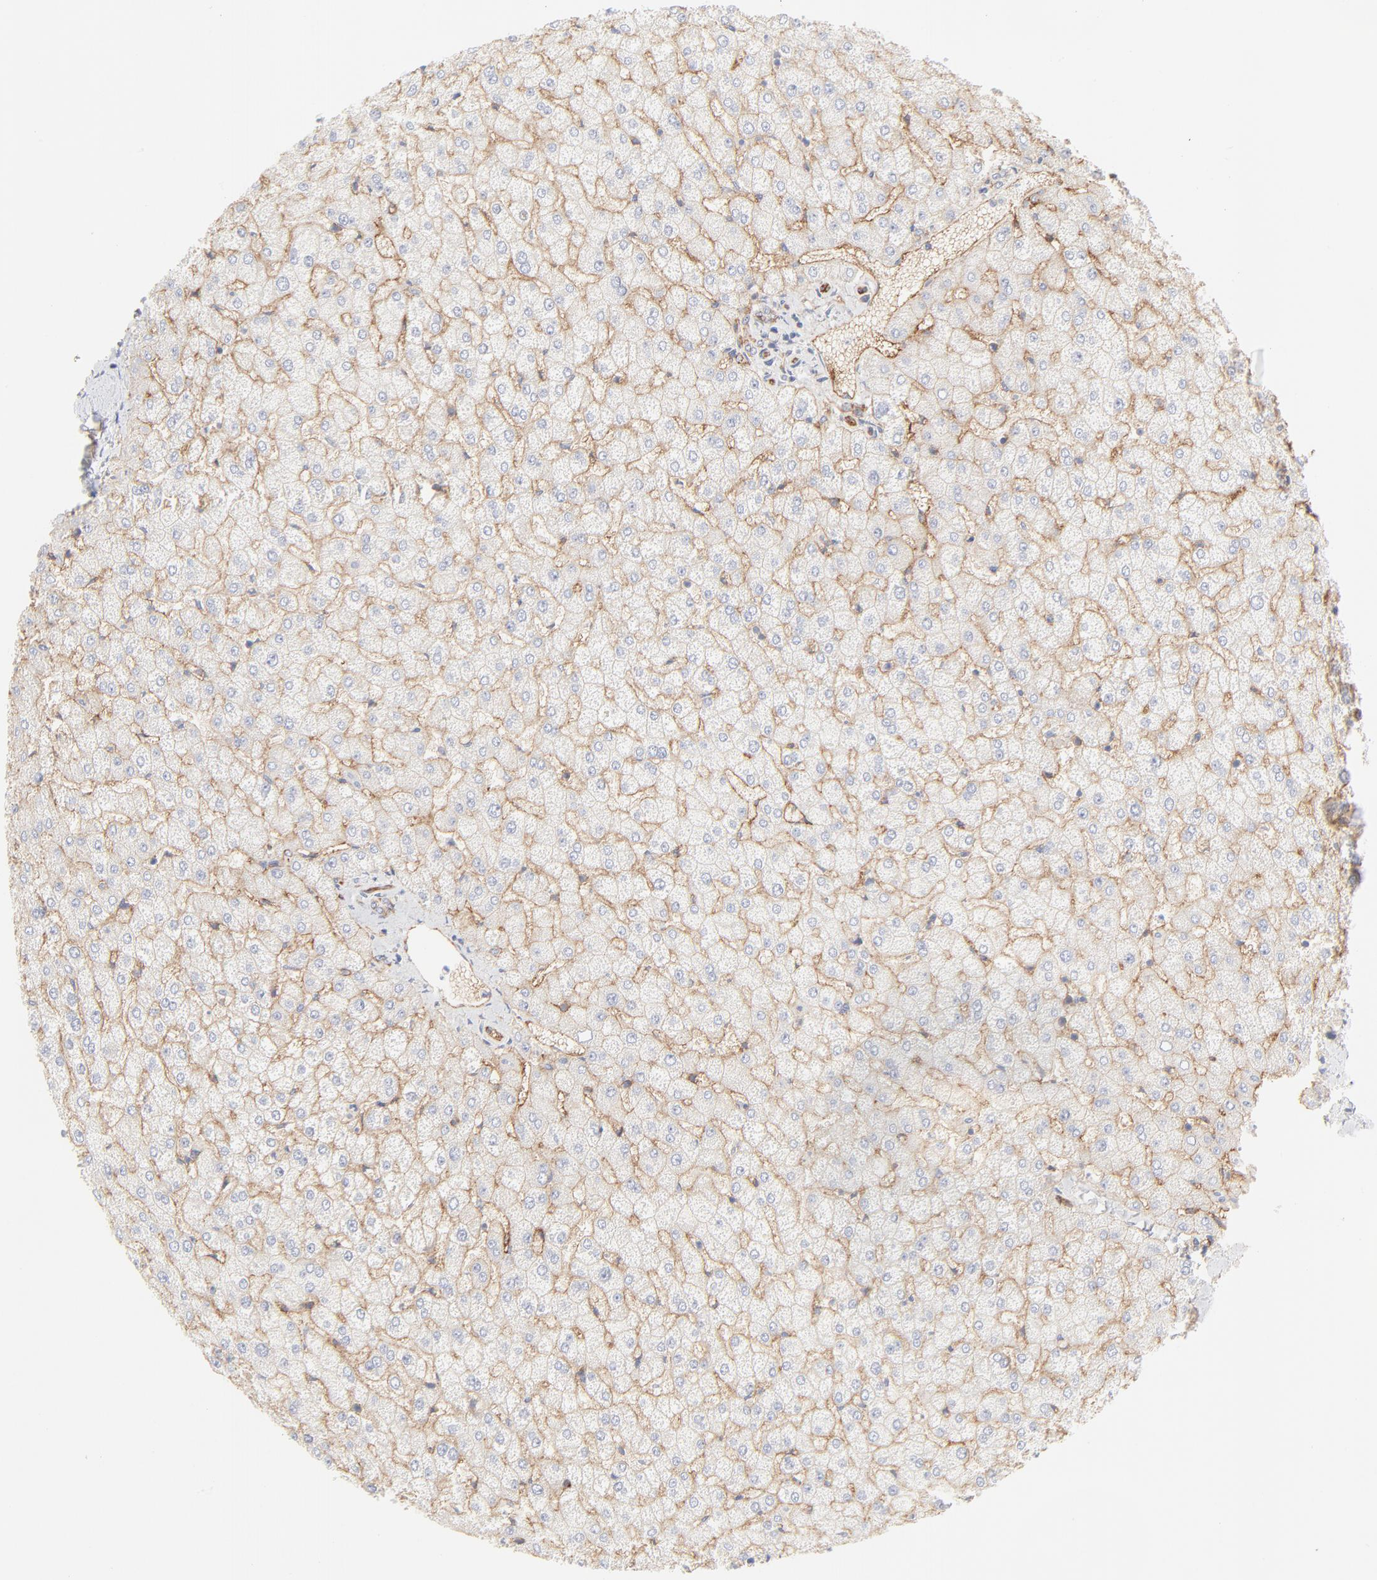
{"staining": {"intensity": "negative", "quantity": "none", "location": "none"}, "tissue": "liver", "cell_type": "Cholangiocytes", "image_type": "normal", "snomed": [{"axis": "morphology", "description": "Normal tissue, NOS"}, {"axis": "topography", "description": "Liver"}], "caption": "IHC image of normal liver: liver stained with DAB (3,3'-diaminobenzidine) demonstrates no significant protein positivity in cholangiocytes.", "gene": "ITGA5", "patient": {"sex": "female", "age": 32}}